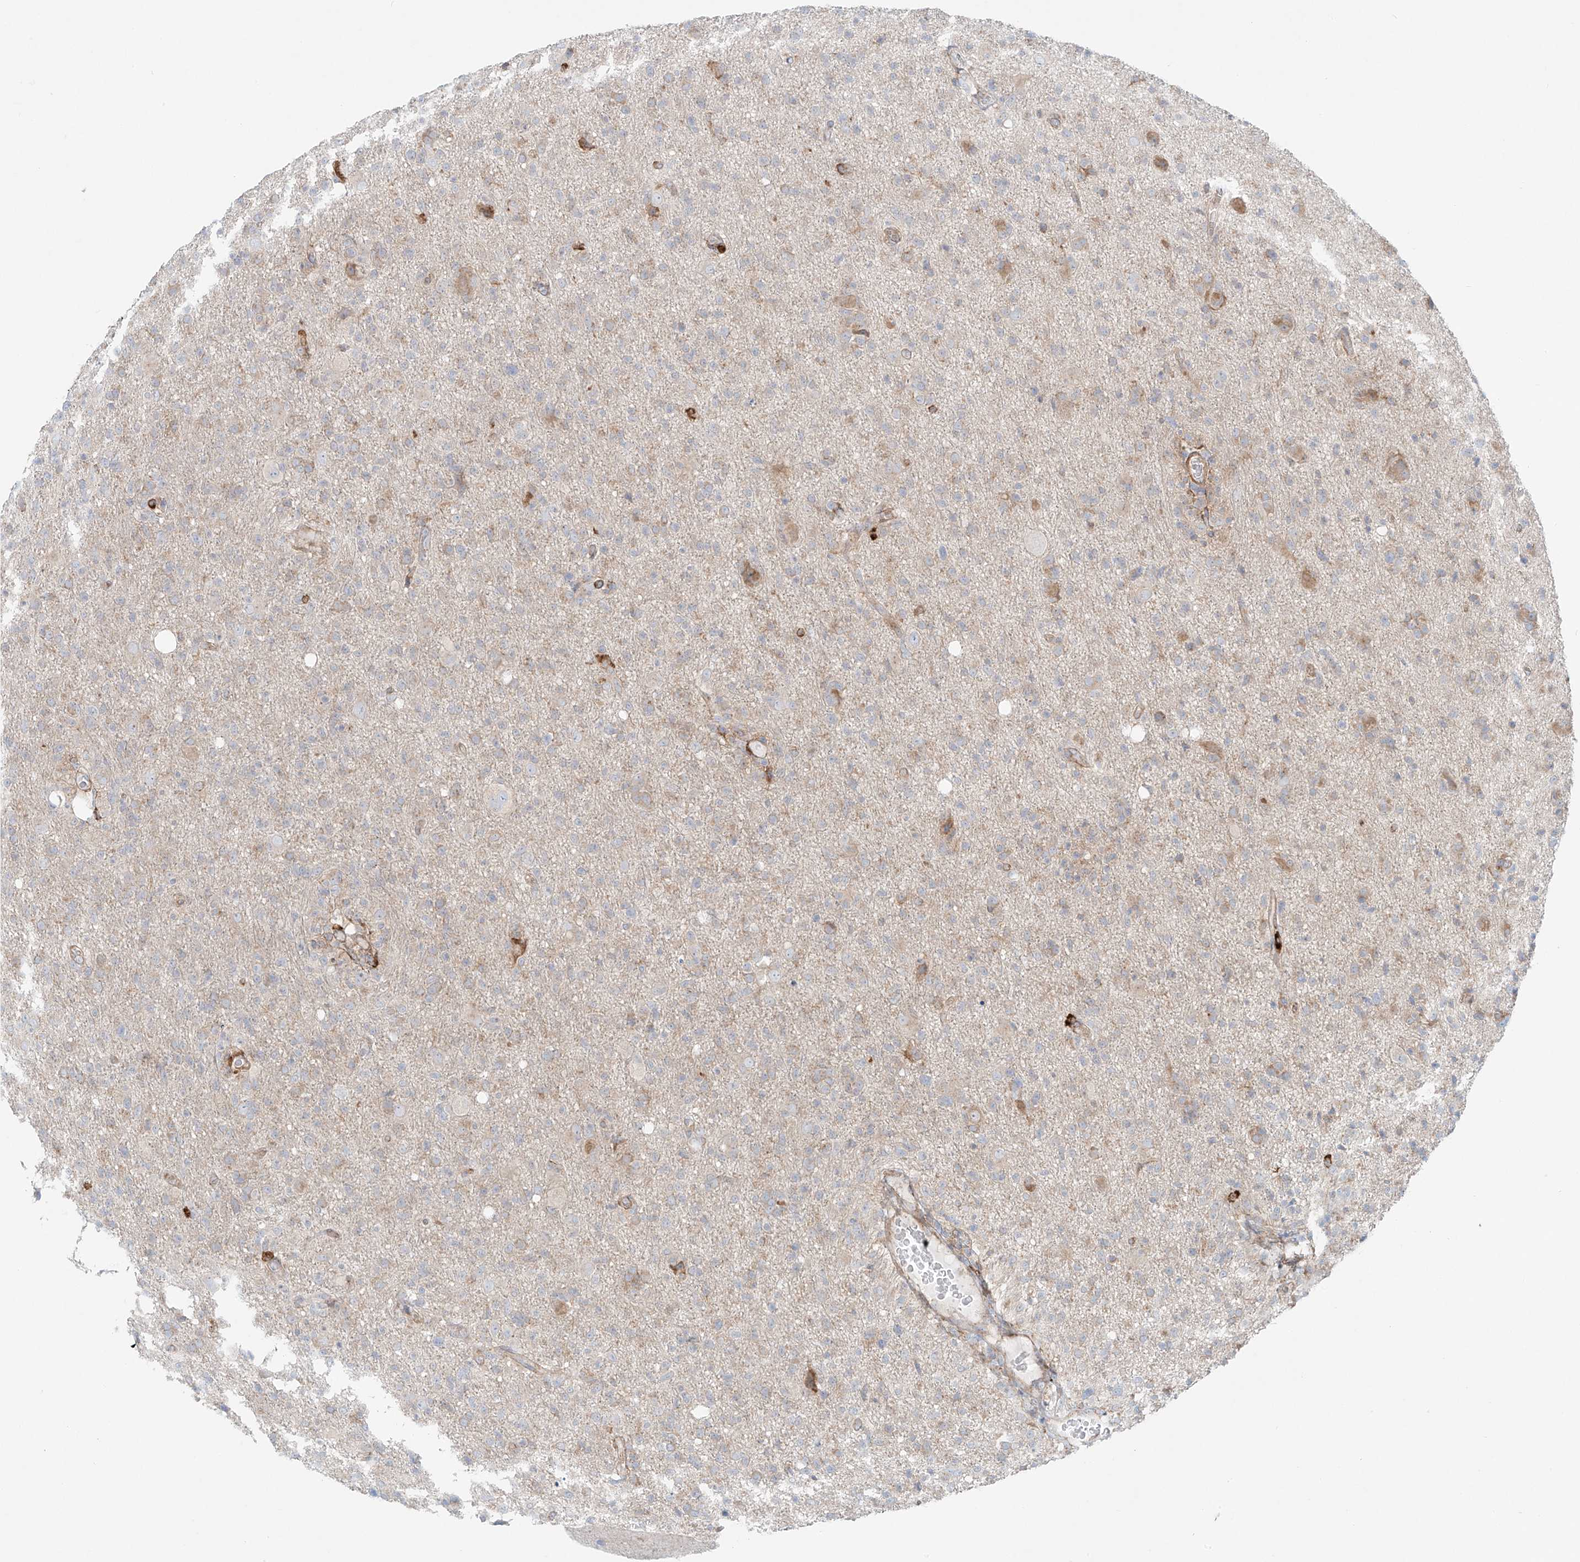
{"staining": {"intensity": "weak", "quantity": "<25%", "location": "cytoplasmic/membranous"}, "tissue": "glioma", "cell_type": "Tumor cells", "image_type": "cancer", "snomed": [{"axis": "morphology", "description": "Glioma, malignant, High grade"}, {"axis": "topography", "description": "Brain"}], "caption": "DAB immunohistochemical staining of human glioma exhibits no significant staining in tumor cells.", "gene": "EIPR1", "patient": {"sex": "female", "age": 57}}